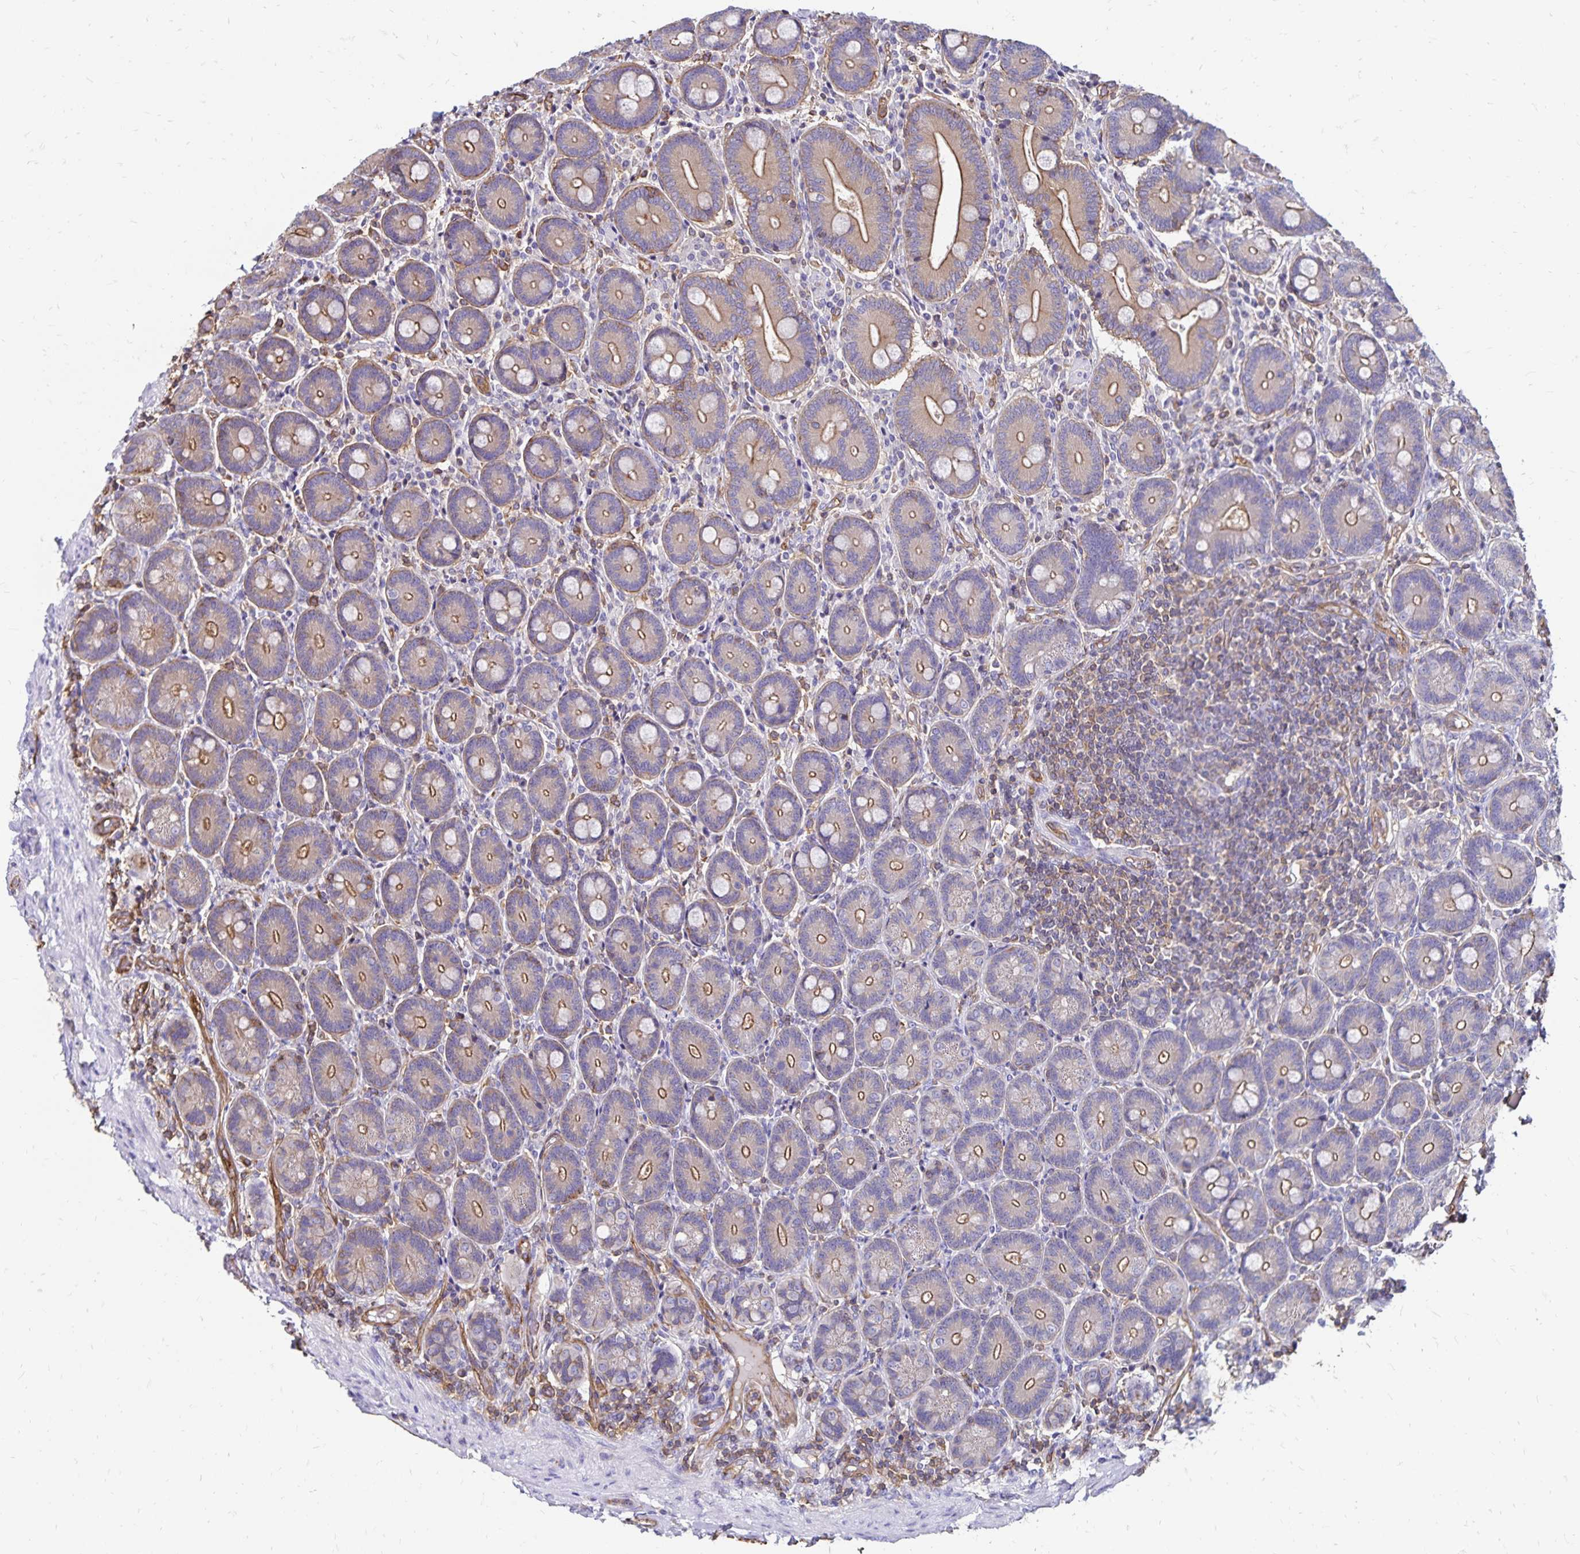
{"staining": {"intensity": "moderate", "quantity": "25%-75%", "location": "cytoplasmic/membranous"}, "tissue": "duodenum", "cell_type": "Glandular cells", "image_type": "normal", "snomed": [{"axis": "morphology", "description": "Normal tissue, NOS"}, {"axis": "topography", "description": "Duodenum"}], "caption": "Glandular cells exhibit medium levels of moderate cytoplasmic/membranous staining in about 25%-75% of cells in unremarkable duodenum. The protein is stained brown, and the nuclei are stained in blue (DAB IHC with brightfield microscopy, high magnification).", "gene": "RPRML", "patient": {"sex": "female", "age": 62}}